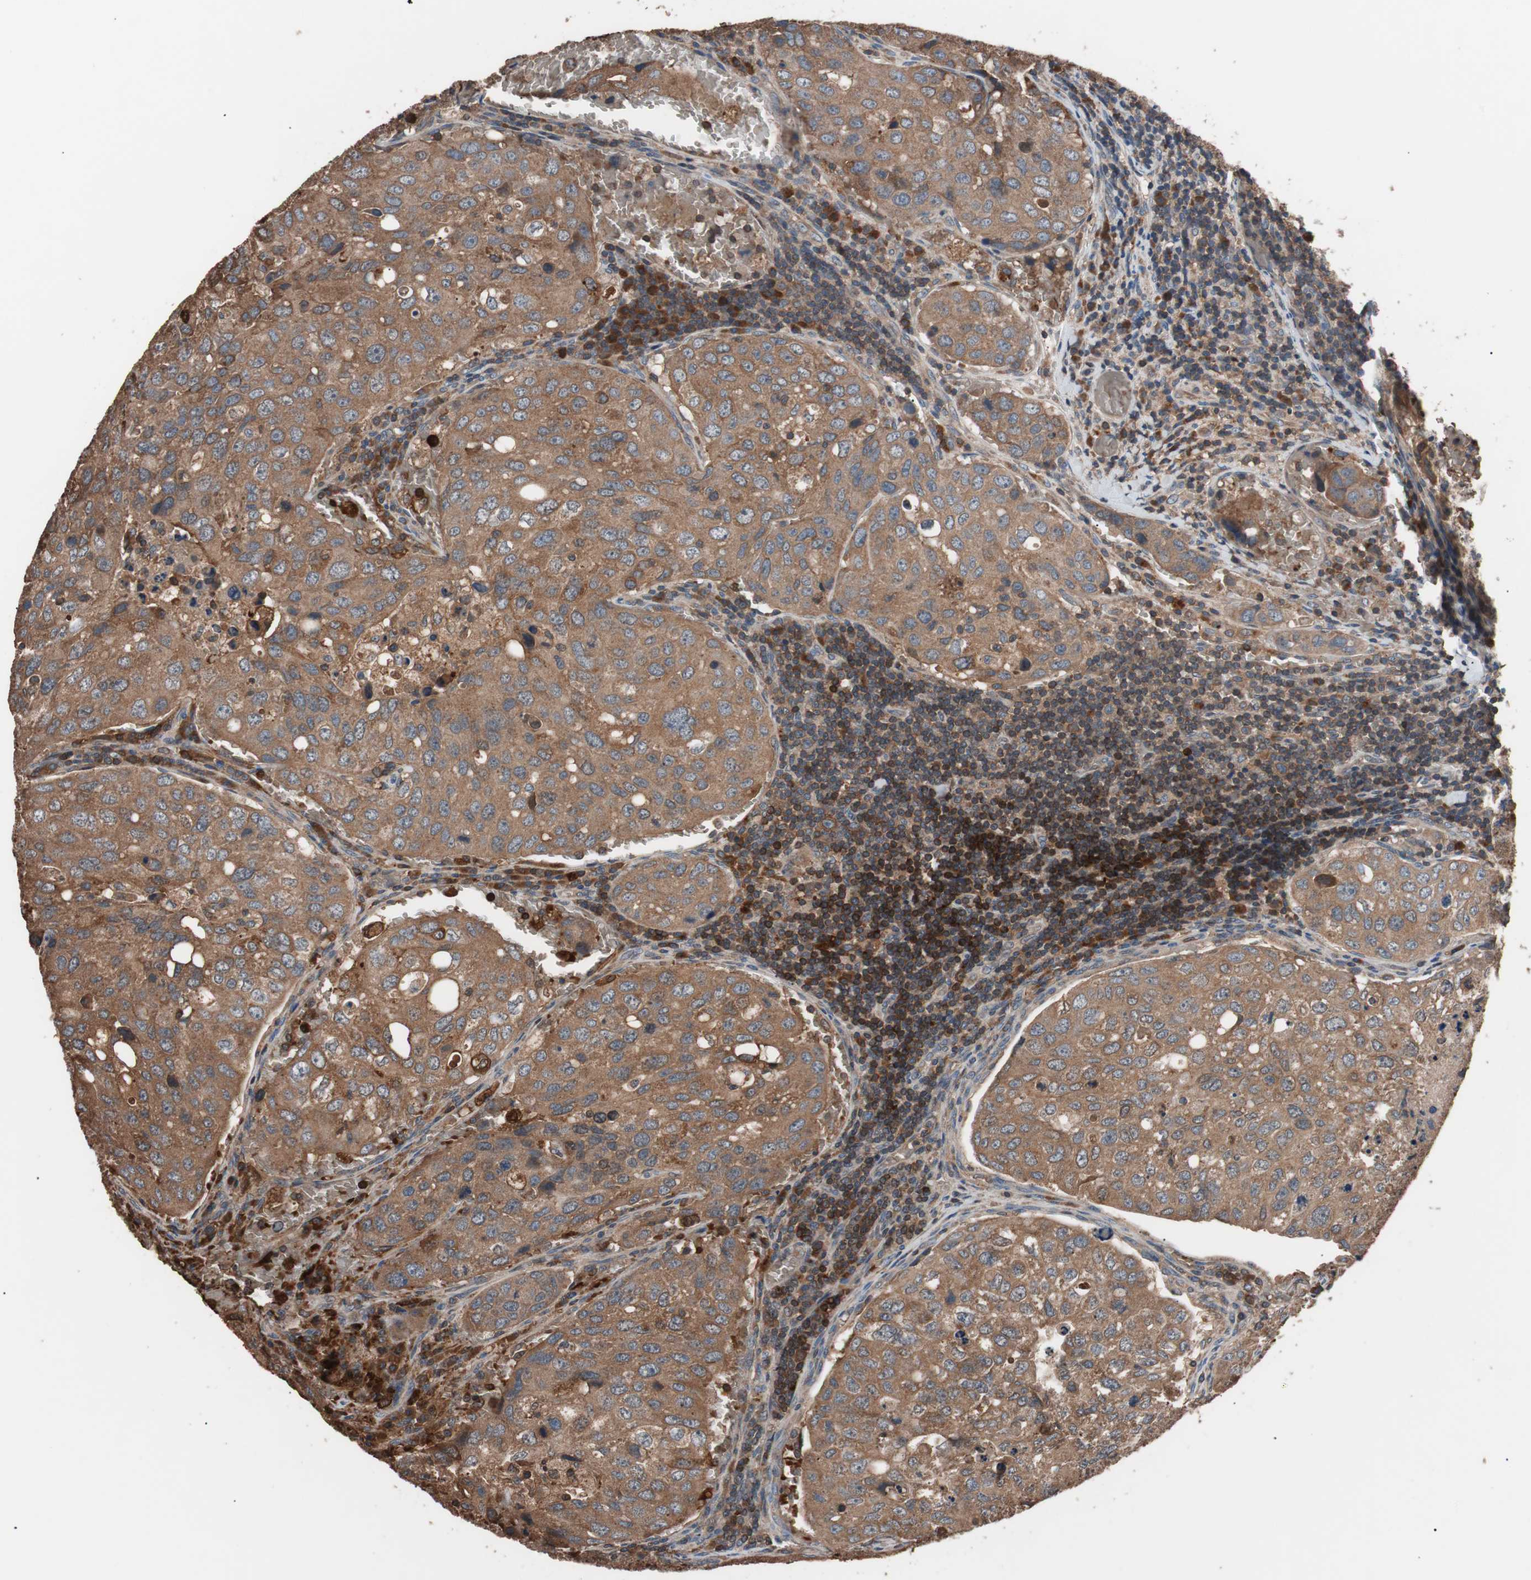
{"staining": {"intensity": "moderate", "quantity": ">75%", "location": "cytoplasmic/membranous"}, "tissue": "urothelial cancer", "cell_type": "Tumor cells", "image_type": "cancer", "snomed": [{"axis": "morphology", "description": "Urothelial carcinoma, High grade"}, {"axis": "topography", "description": "Lymph node"}, {"axis": "topography", "description": "Urinary bladder"}], "caption": "Urothelial cancer stained for a protein exhibits moderate cytoplasmic/membranous positivity in tumor cells.", "gene": "GLYCTK", "patient": {"sex": "male", "age": 51}}